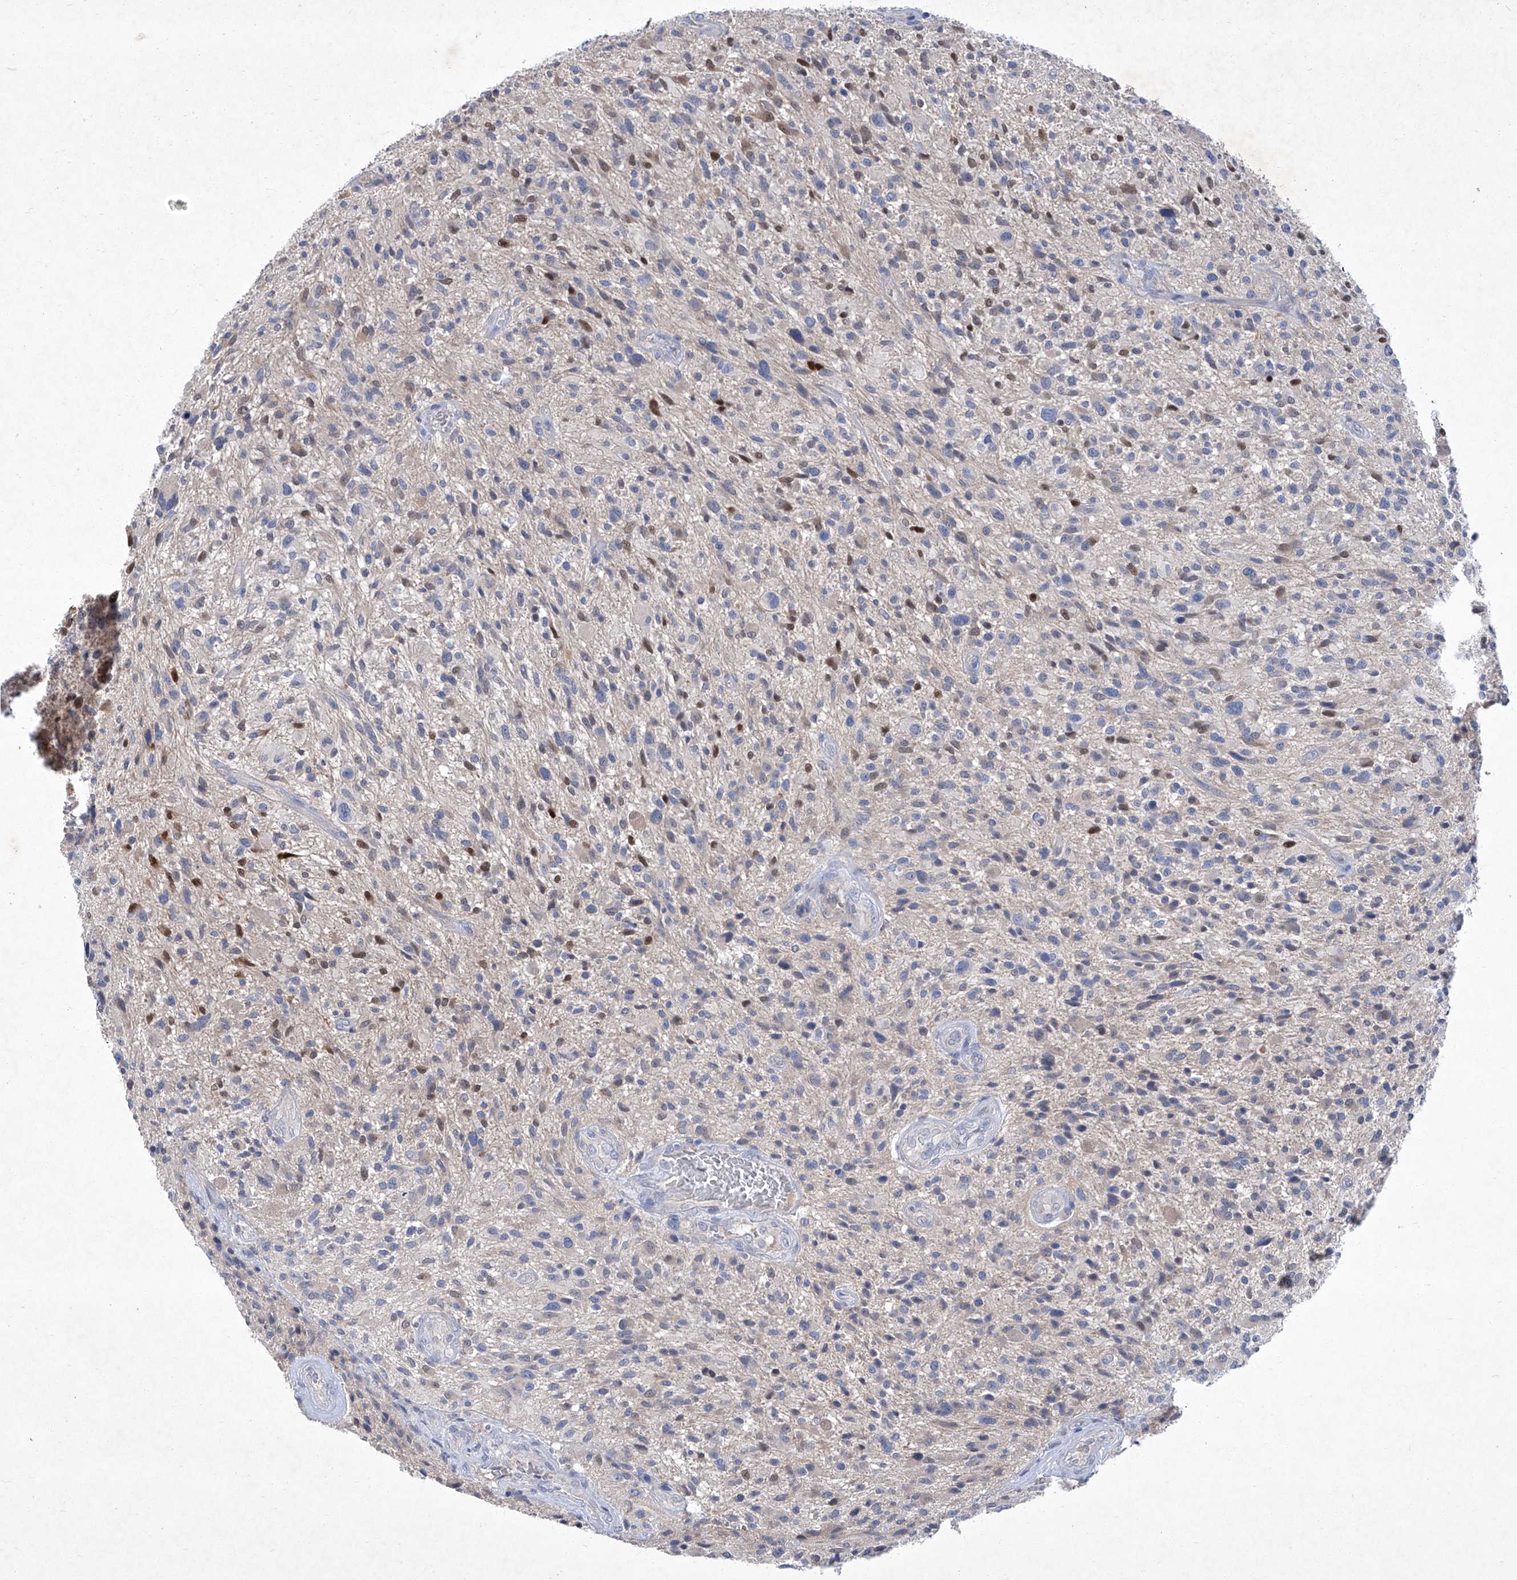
{"staining": {"intensity": "moderate", "quantity": "<25%", "location": "nuclear"}, "tissue": "glioma", "cell_type": "Tumor cells", "image_type": "cancer", "snomed": [{"axis": "morphology", "description": "Glioma, malignant, High grade"}, {"axis": "topography", "description": "Brain"}], "caption": "Immunohistochemistry image of neoplastic tissue: human high-grade glioma (malignant) stained using immunohistochemistry (IHC) shows low levels of moderate protein expression localized specifically in the nuclear of tumor cells, appearing as a nuclear brown color.", "gene": "SBK2", "patient": {"sex": "male", "age": 47}}